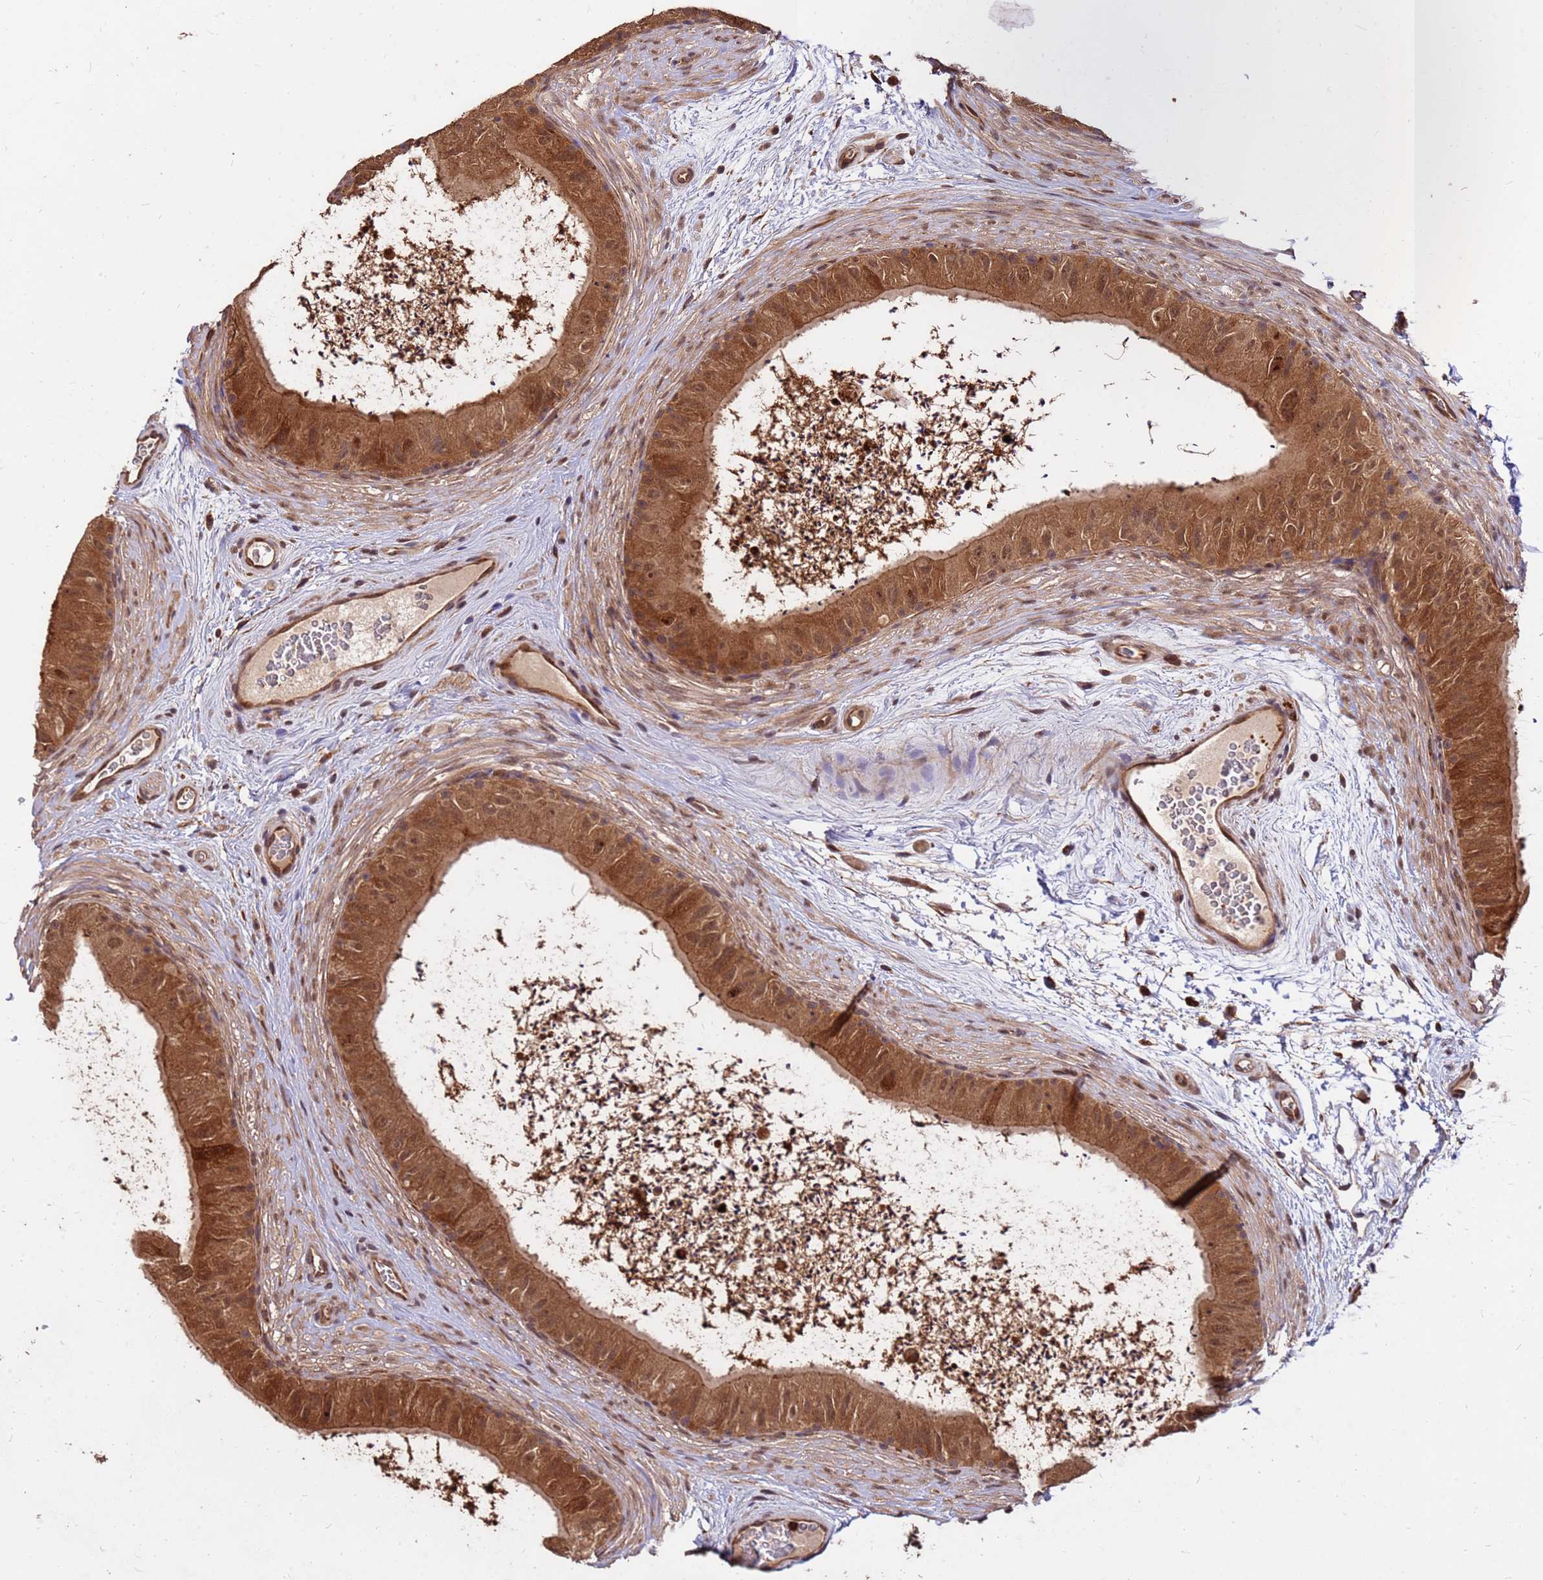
{"staining": {"intensity": "moderate", "quantity": ">75%", "location": "cytoplasmic/membranous,nuclear"}, "tissue": "epididymis", "cell_type": "Glandular cells", "image_type": "normal", "snomed": [{"axis": "morphology", "description": "Normal tissue, NOS"}, {"axis": "topography", "description": "Epididymis"}], "caption": "Protein expression by immunohistochemistry (IHC) displays moderate cytoplasmic/membranous,nuclear staining in approximately >75% of glandular cells in normal epididymis. (DAB IHC, brown staining for protein, blue staining for nuclei).", "gene": "ZNF619", "patient": {"sex": "male", "age": 50}}